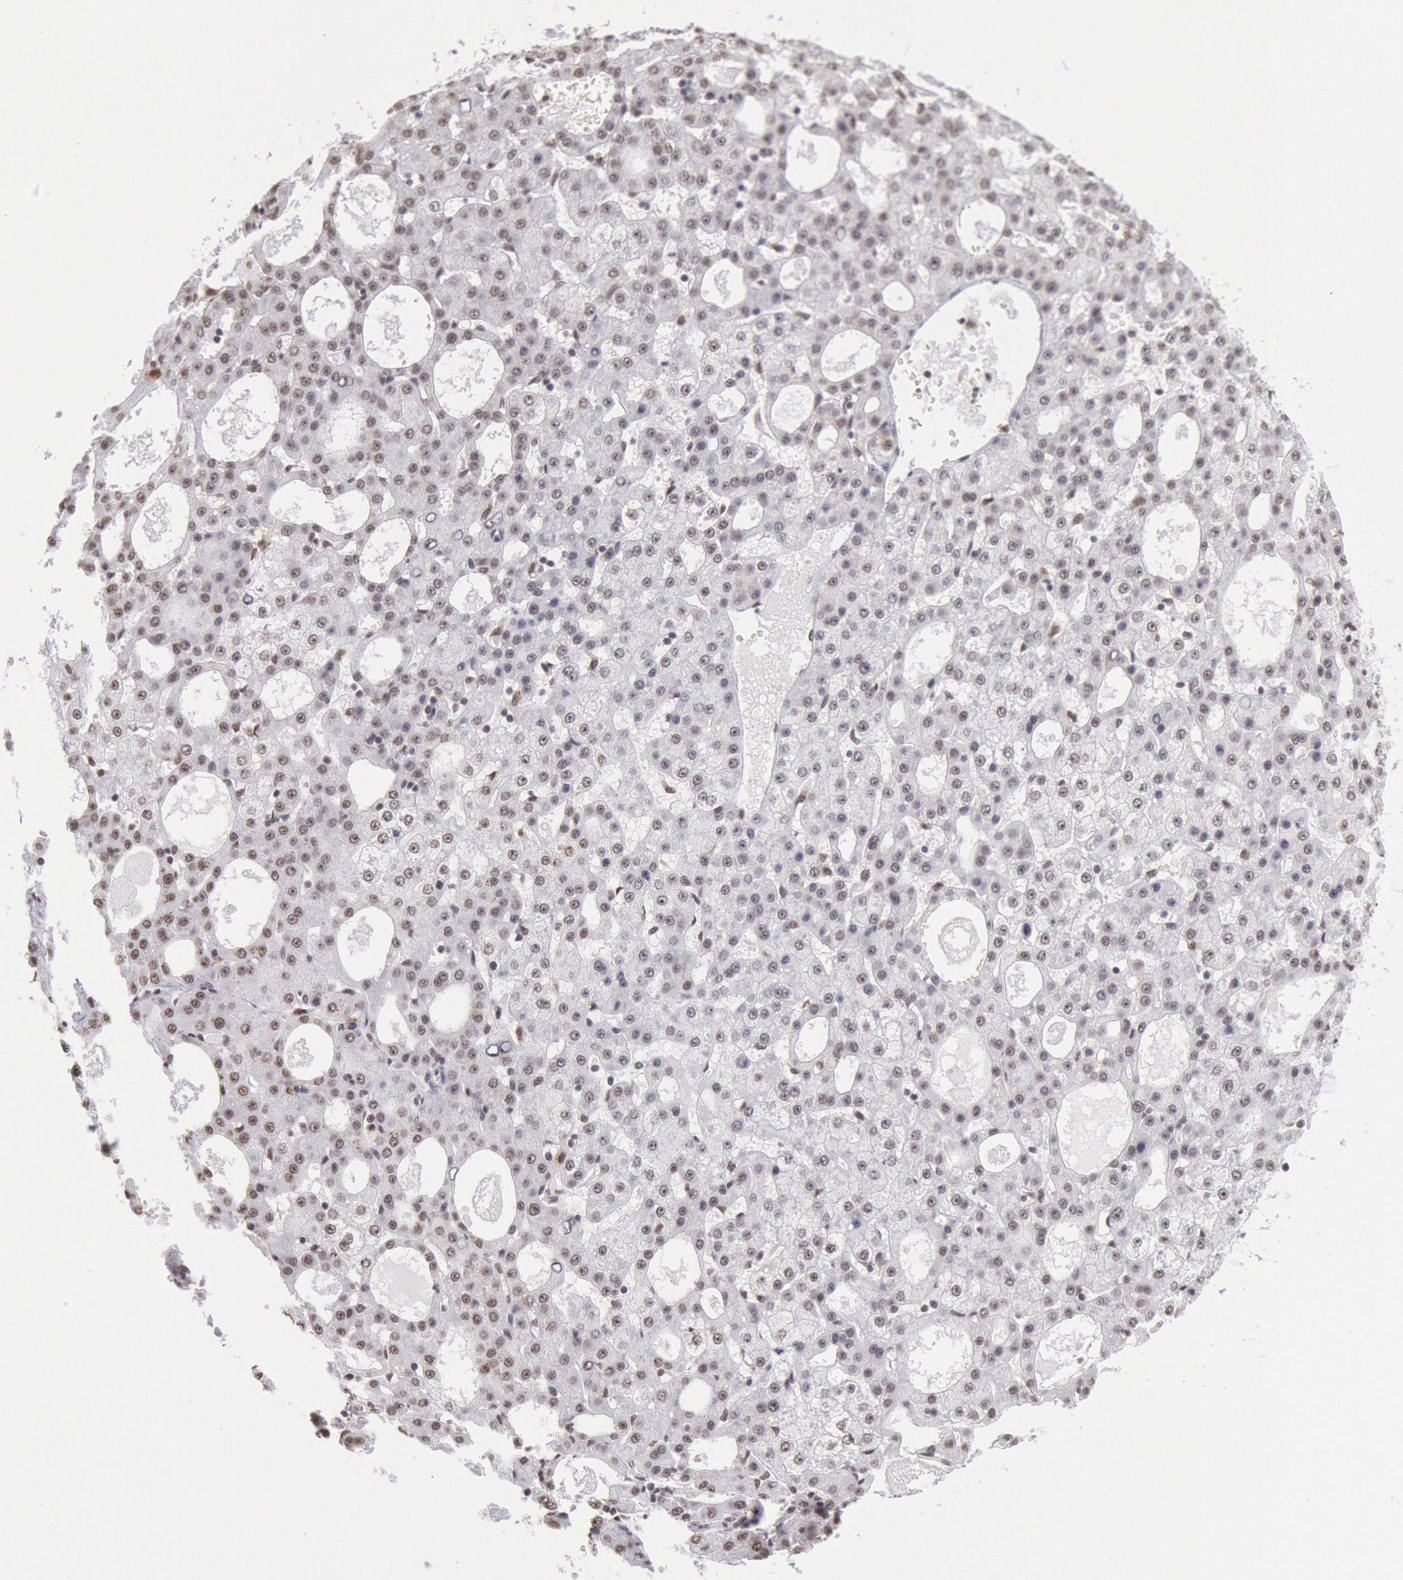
{"staining": {"intensity": "weak", "quantity": "<25%", "location": "nuclear"}, "tissue": "liver cancer", "cell_type": "Tumor cells", "image_type": "cancer", "snomed": [{"axis": "morphology", "description": "Carcinoma, Hepatocellular, NOS"}, {"axis": "topography", "description": "Liver"}], "caption": "An immunohistochemistry (IHC) micrograph of liver hepatocellular carcinoma is shown. There is no staining in tumor cells of liver hepatocellular carcinoma.", "gene": "SNRPD3", "patient": {"sex": "male", "age": 47}}